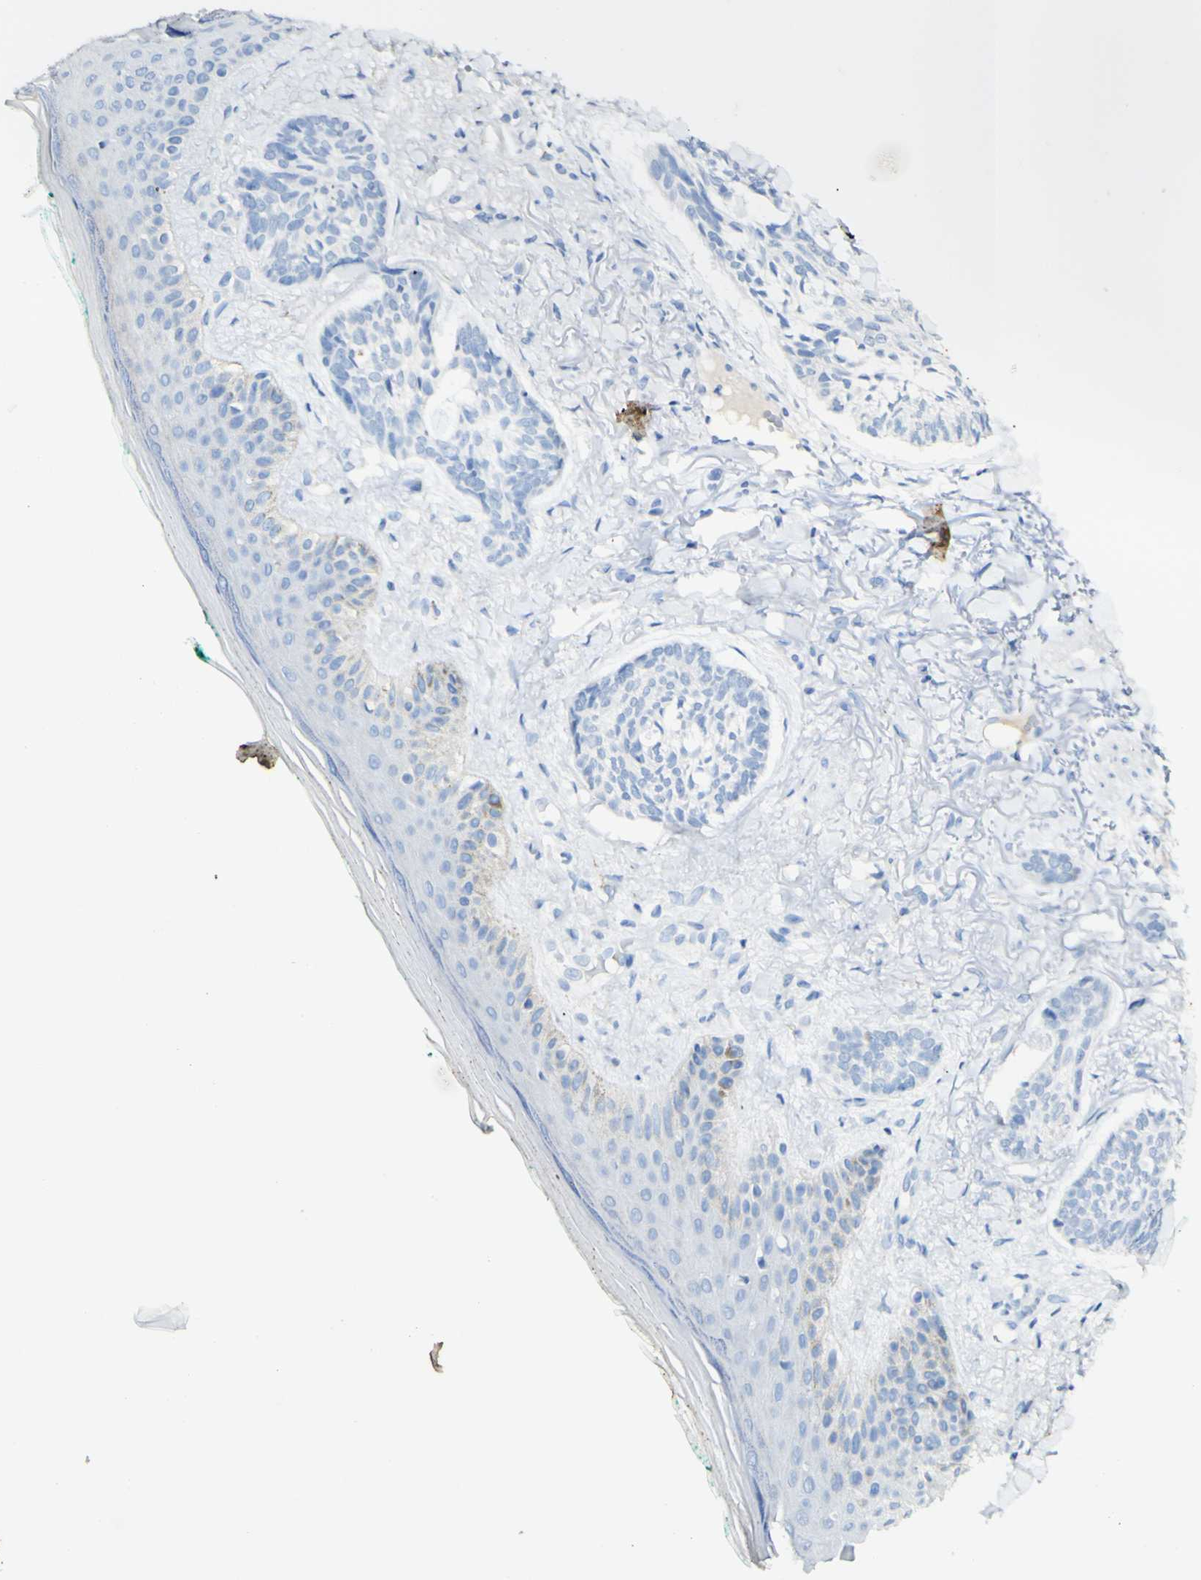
{"staining": {"intensity": "negative", "quantity": "none", "location": "none"}, "tissue": "skin cancer", "cell_type": "Tumor cells", "image_type": "cancer", "snomed": [{"axis": "morphology", "description": "Basal cell carcinoma"}, {"axis": "topography", "description": "Skin"}], "caption": "IHC photomicrograph of neoplastic tissue: skin cancer stained with DAB (3,3'-diaminobenzidine) displays no significant protein expression in tumor cells.", "gene": "PIGR", "patient": {"sex": "male", "age": 43}}